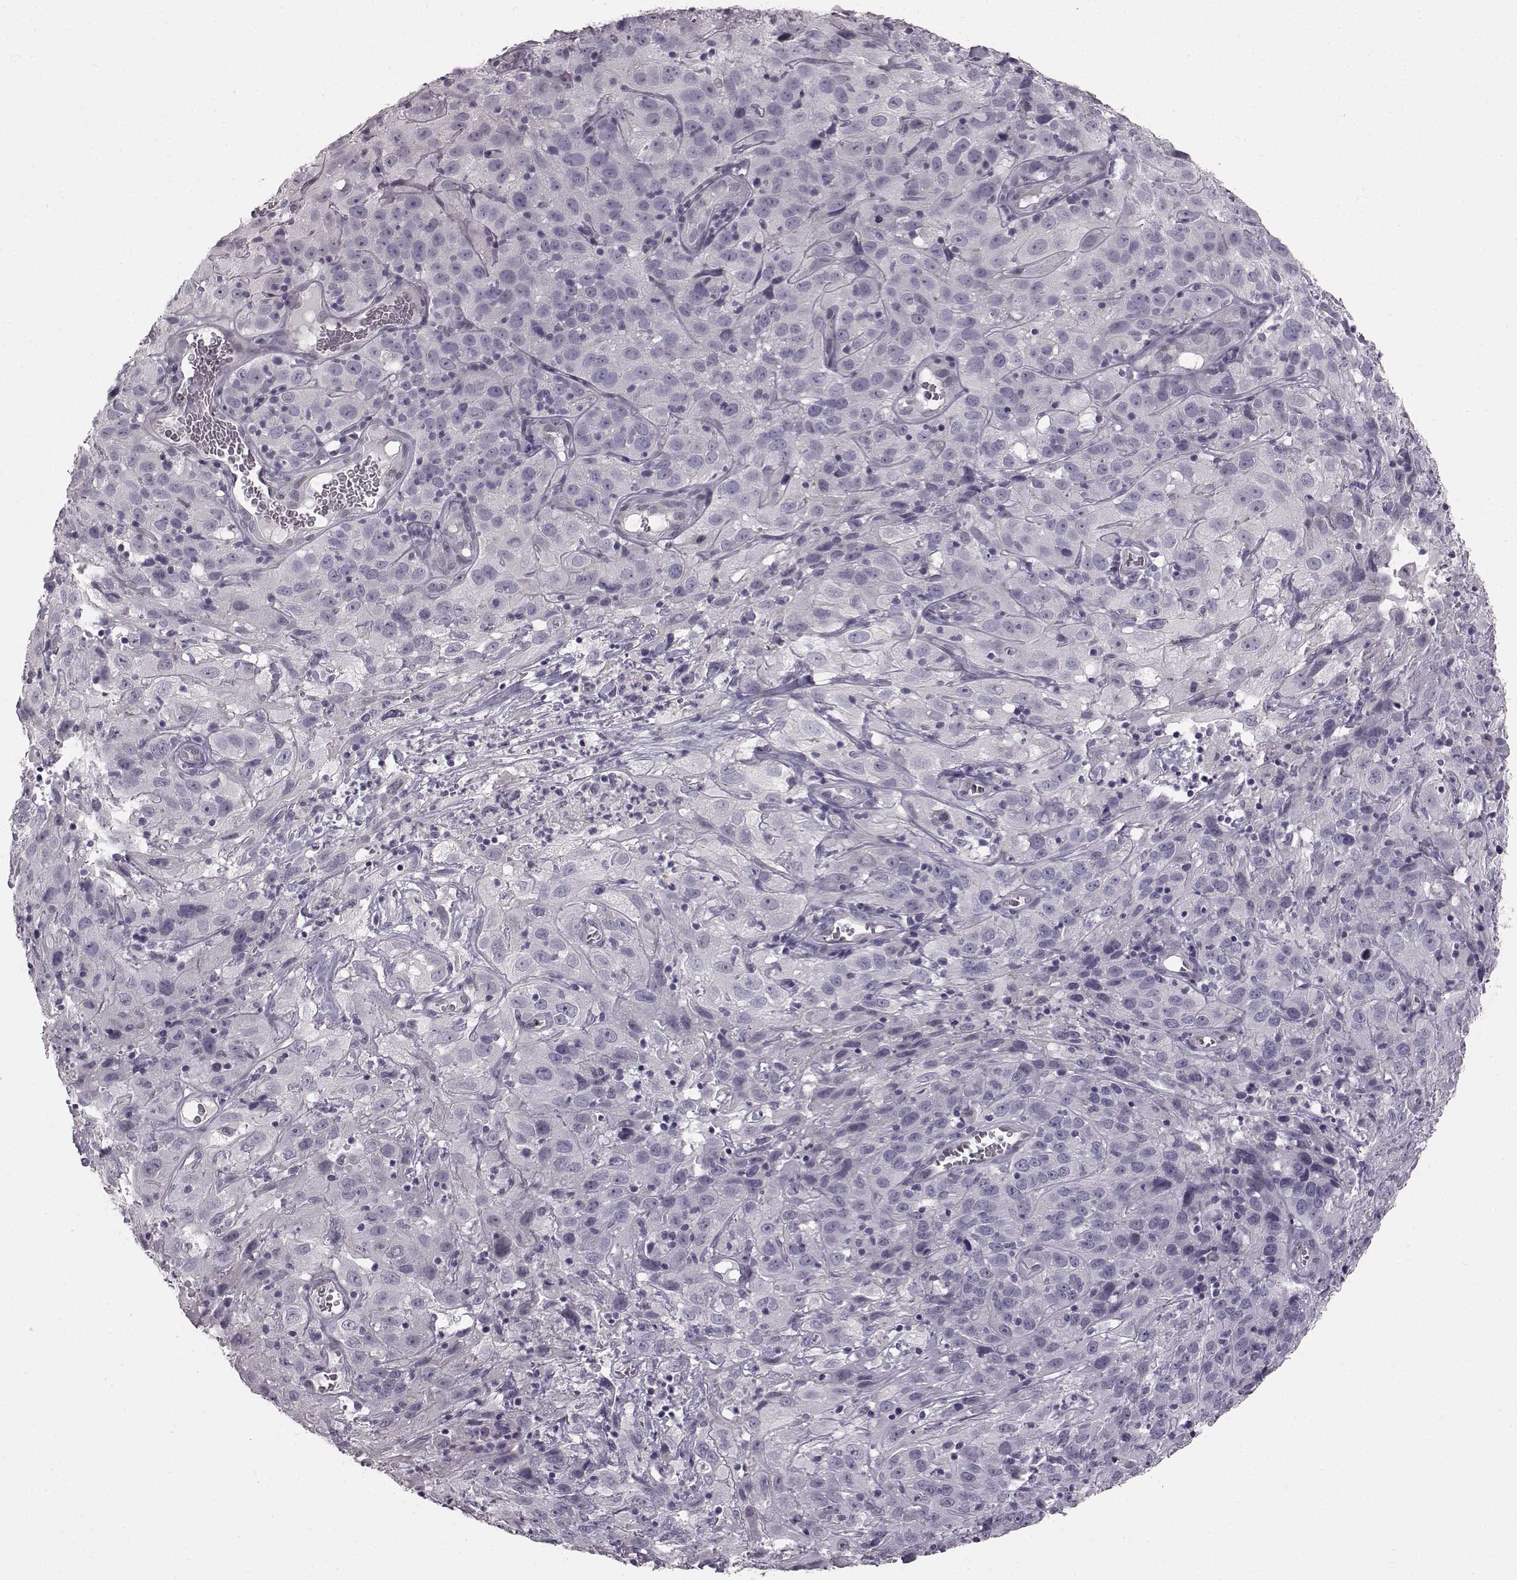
{"staining": {"intensity": "negative", "quantity": "none", "location": "none"}, "tissue": "cervical cancer", "cell_type": "Tumor cells", "image_type": "cancer", "snomed": [{"axis": "morphology", "description": "Squamous cell carcinoma, NOS"}, {"axis": "topography", "description": "Cervix"}], "caption": "Immunohistochemistry (IHC) micrograph of neoplastic tissue: cervical squamous cell carcinoma stained with DAB (3,3'-diaminobenzidine) displays no significant protein expression in tumor cells.", "gene": "TCHHL1", "patient": {"sex": "female", "age": 32}}